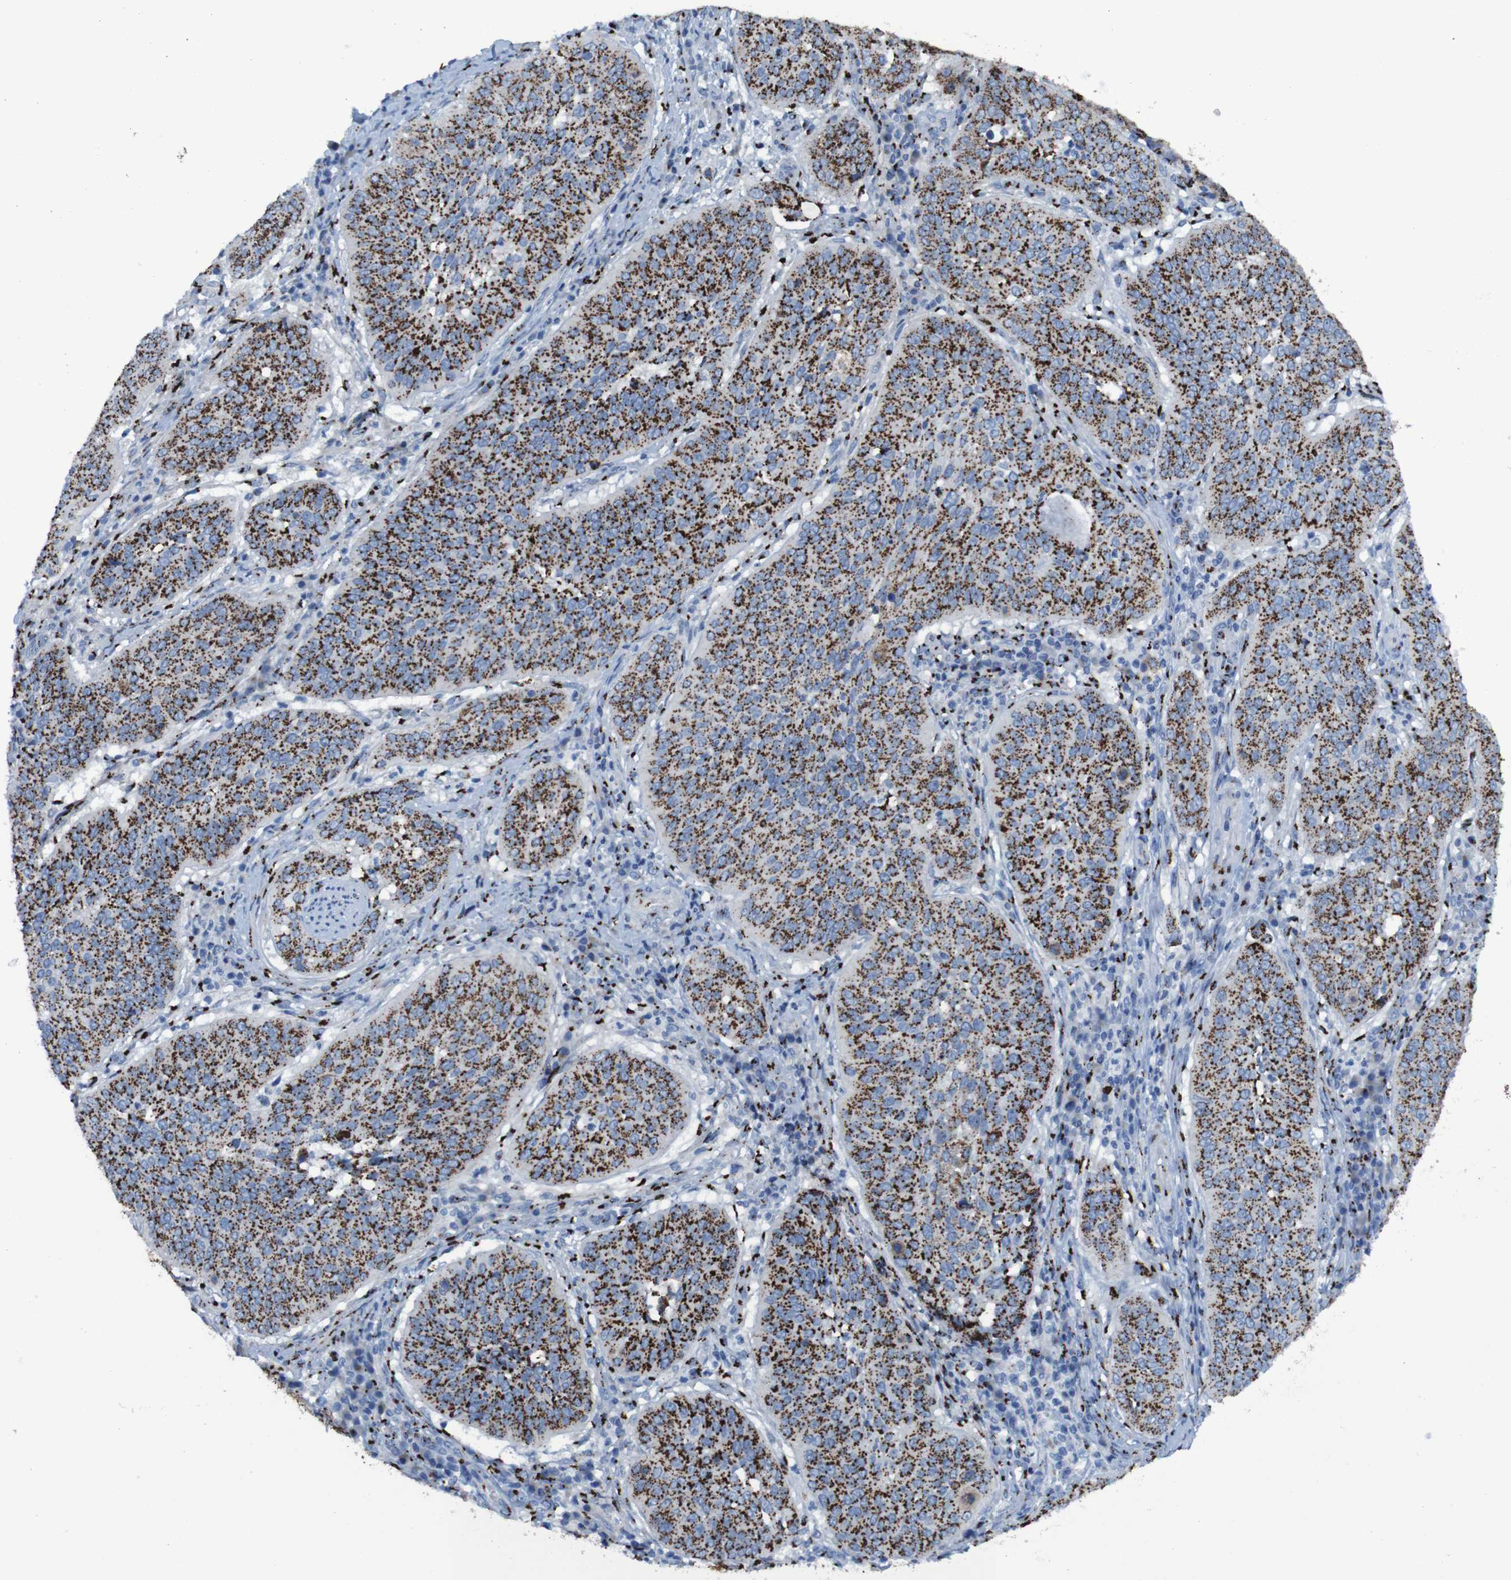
{"staining": {"intensity": "strong", "quantity": ">75%", "location": "cytoplasmic/membranous"}, "tissue": "cervical cancer", "cell_type": "Tumor cells", "image_type": "cancer", "snomed": [{"axis": "morphology", "description": "Normal tissue, NOS"}, {"axis": "morphology", "description": "Squamous cell carcinoma, NOS"}, {"axis": "topography", "description": "Cervix"}], "caption": "Cervical squamous cell carcinoma tissue reveals strong cytoplasmic/membranous staining in approximately >75% of tumor cells", "gene": "GOLM1", "patient": {"sex": "female", "age": 39}}